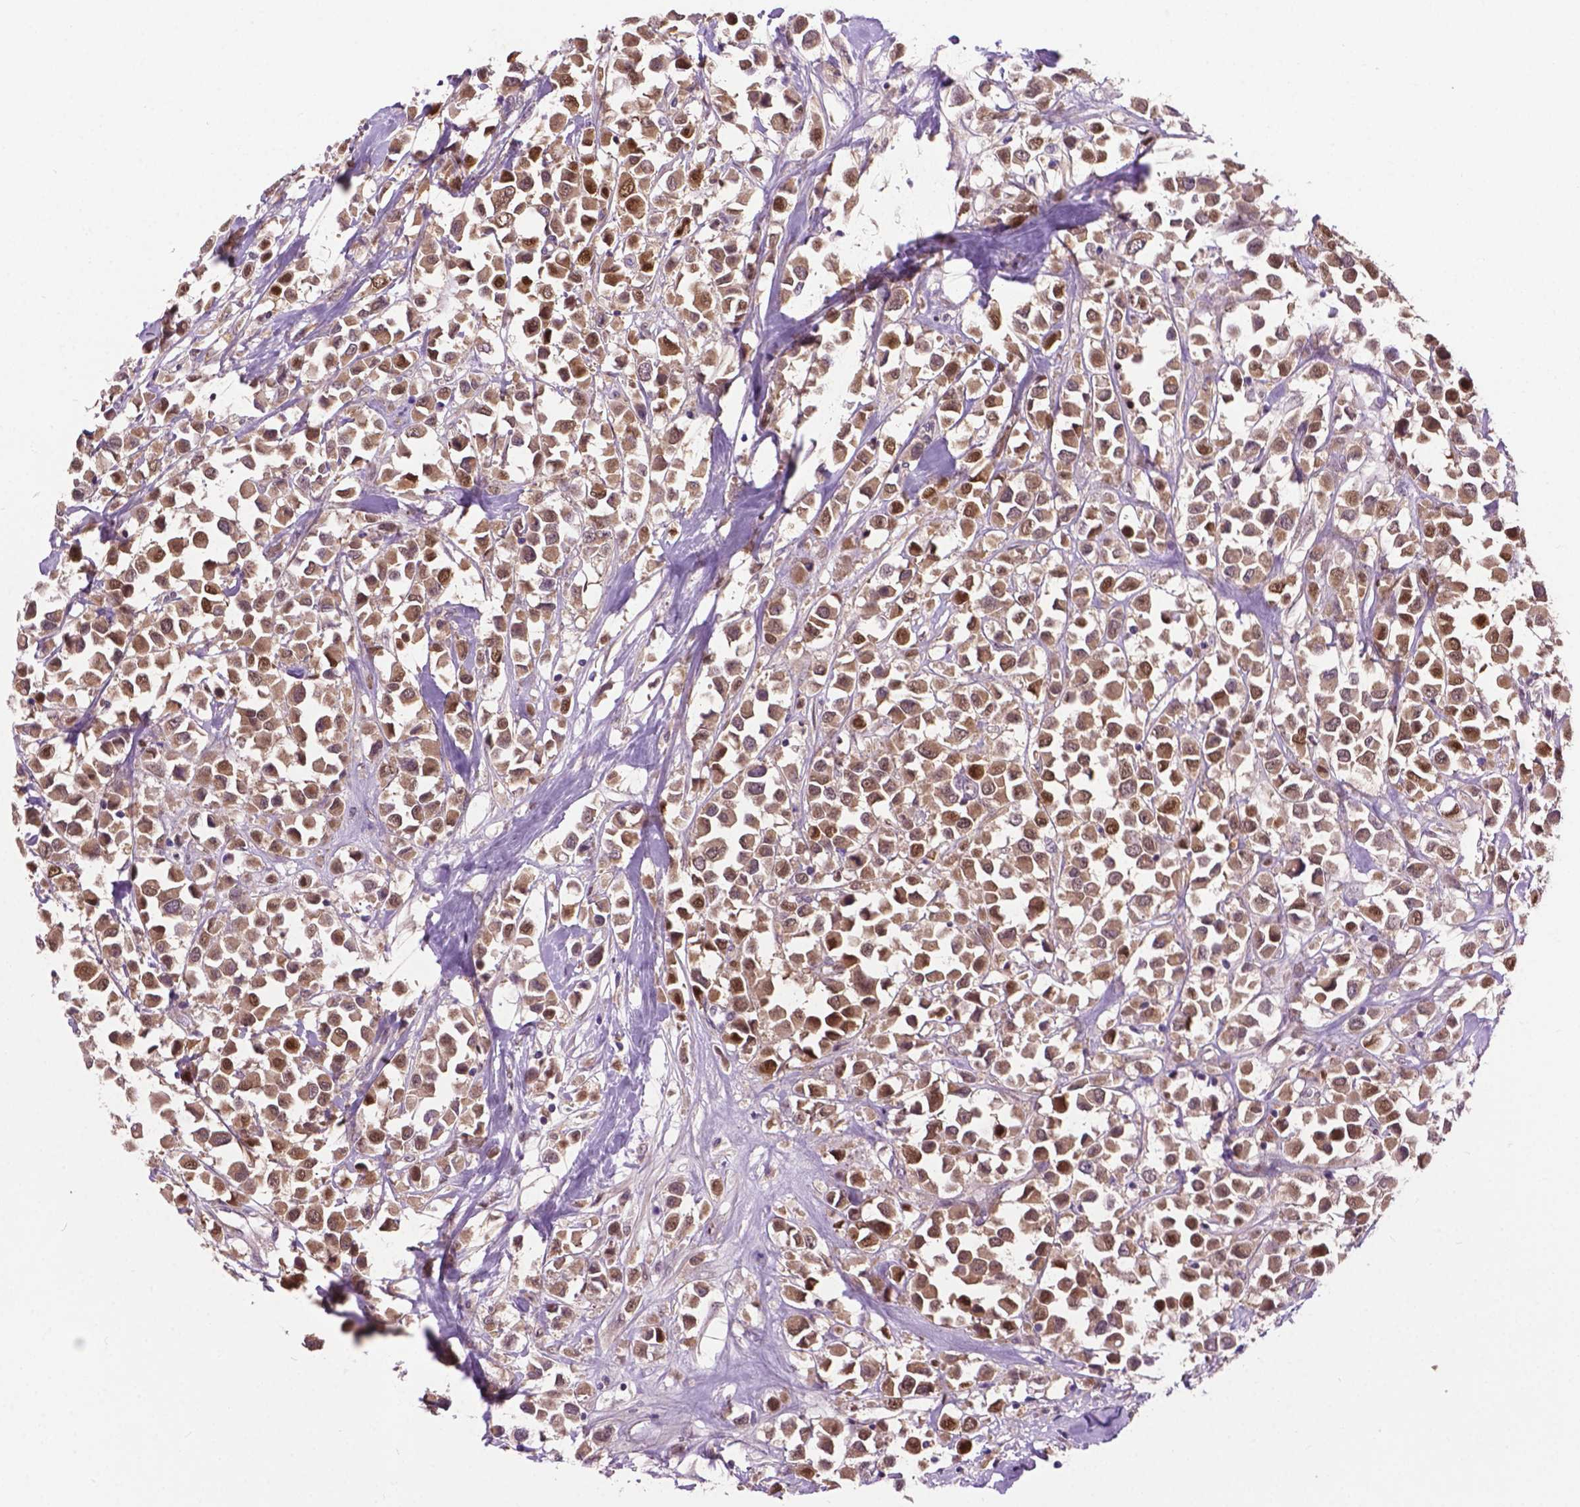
{"staining": {"intensity": "moderate", "quantity": ">75%", "location": "cytoplasmic/membranous,nuclear"}, "tissue": "breast cancer", "cell_type": "Tumor cells", "image_type": "cancer", "snomed": [{"axis": "morphology", "description": "Duct carcinoma"}, {"axis": "topography", "description": "Breast"}], "caption": "Intraductal carcinoma (breast) stained with DAB (3,3'-diaminobenzidine) IHC reveals medium levels of moderate cytoplasmic/membranous and nuclear expression in about >75% of tumor cells. Using DAB (3,3'-diaminobenzidine) (brown) and hematoxylin (blue) stains, captured at high magnification using brightfield microscopy.", "gene": "IRF6", "patient": {"sex": "female", "age": 61}}